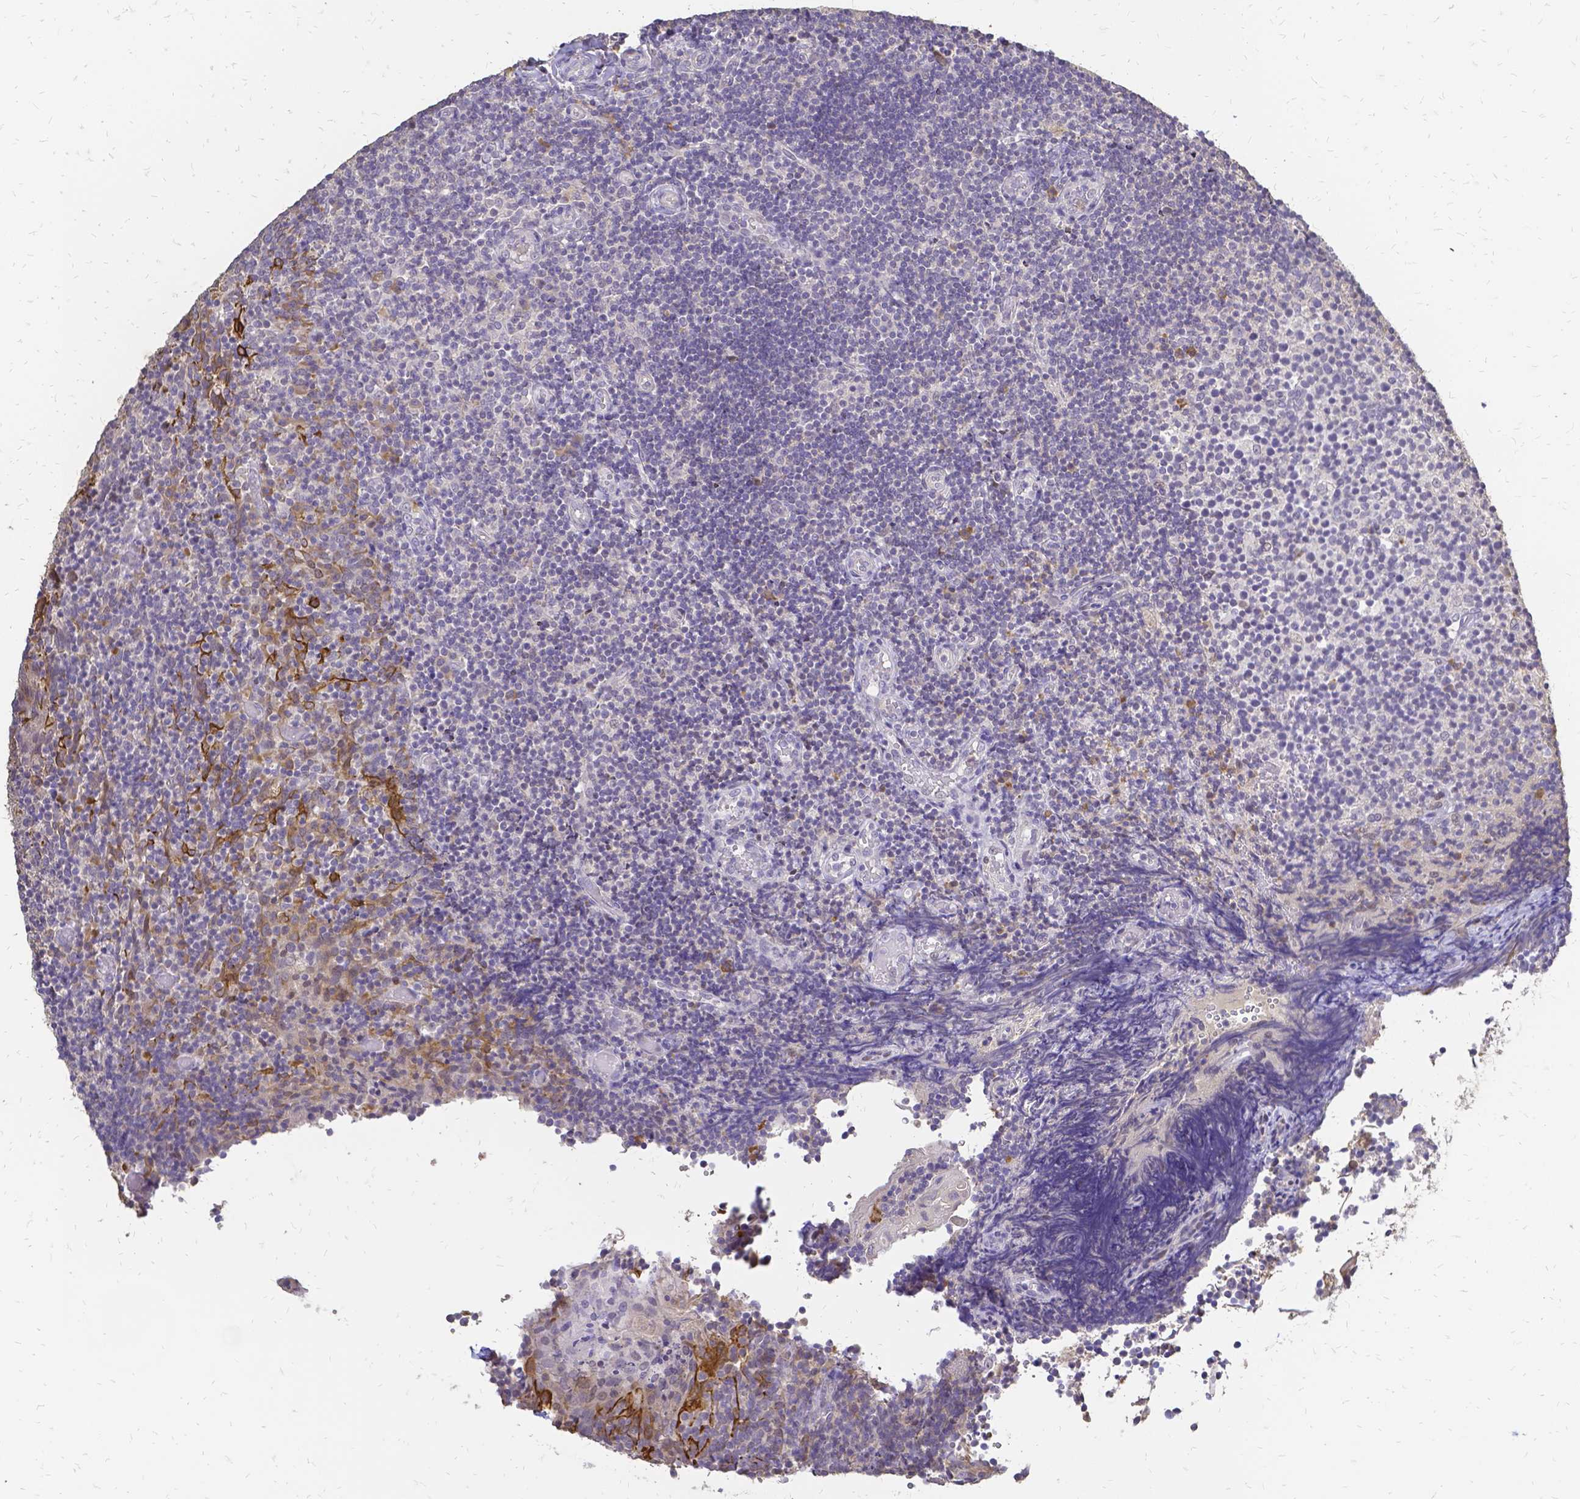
{"staining": {"intensity": "negative", "quantity": "none", "location": "none"}, "tissue": "tonsil", "cell_type": "Germinal center cells", "image_type": "normal", "snomed": [{"axis": "morphology", "description": "Normal tissue, NOS"}, {"axis": "topography", "description": "Tonsil"}], "caption": "This is an immunohistochemistry micrograph of normal human tonsil. There is no positivity in germinal center cells.", "gene": "CIB1", "patient": {"sex": "female", "age": 10}}